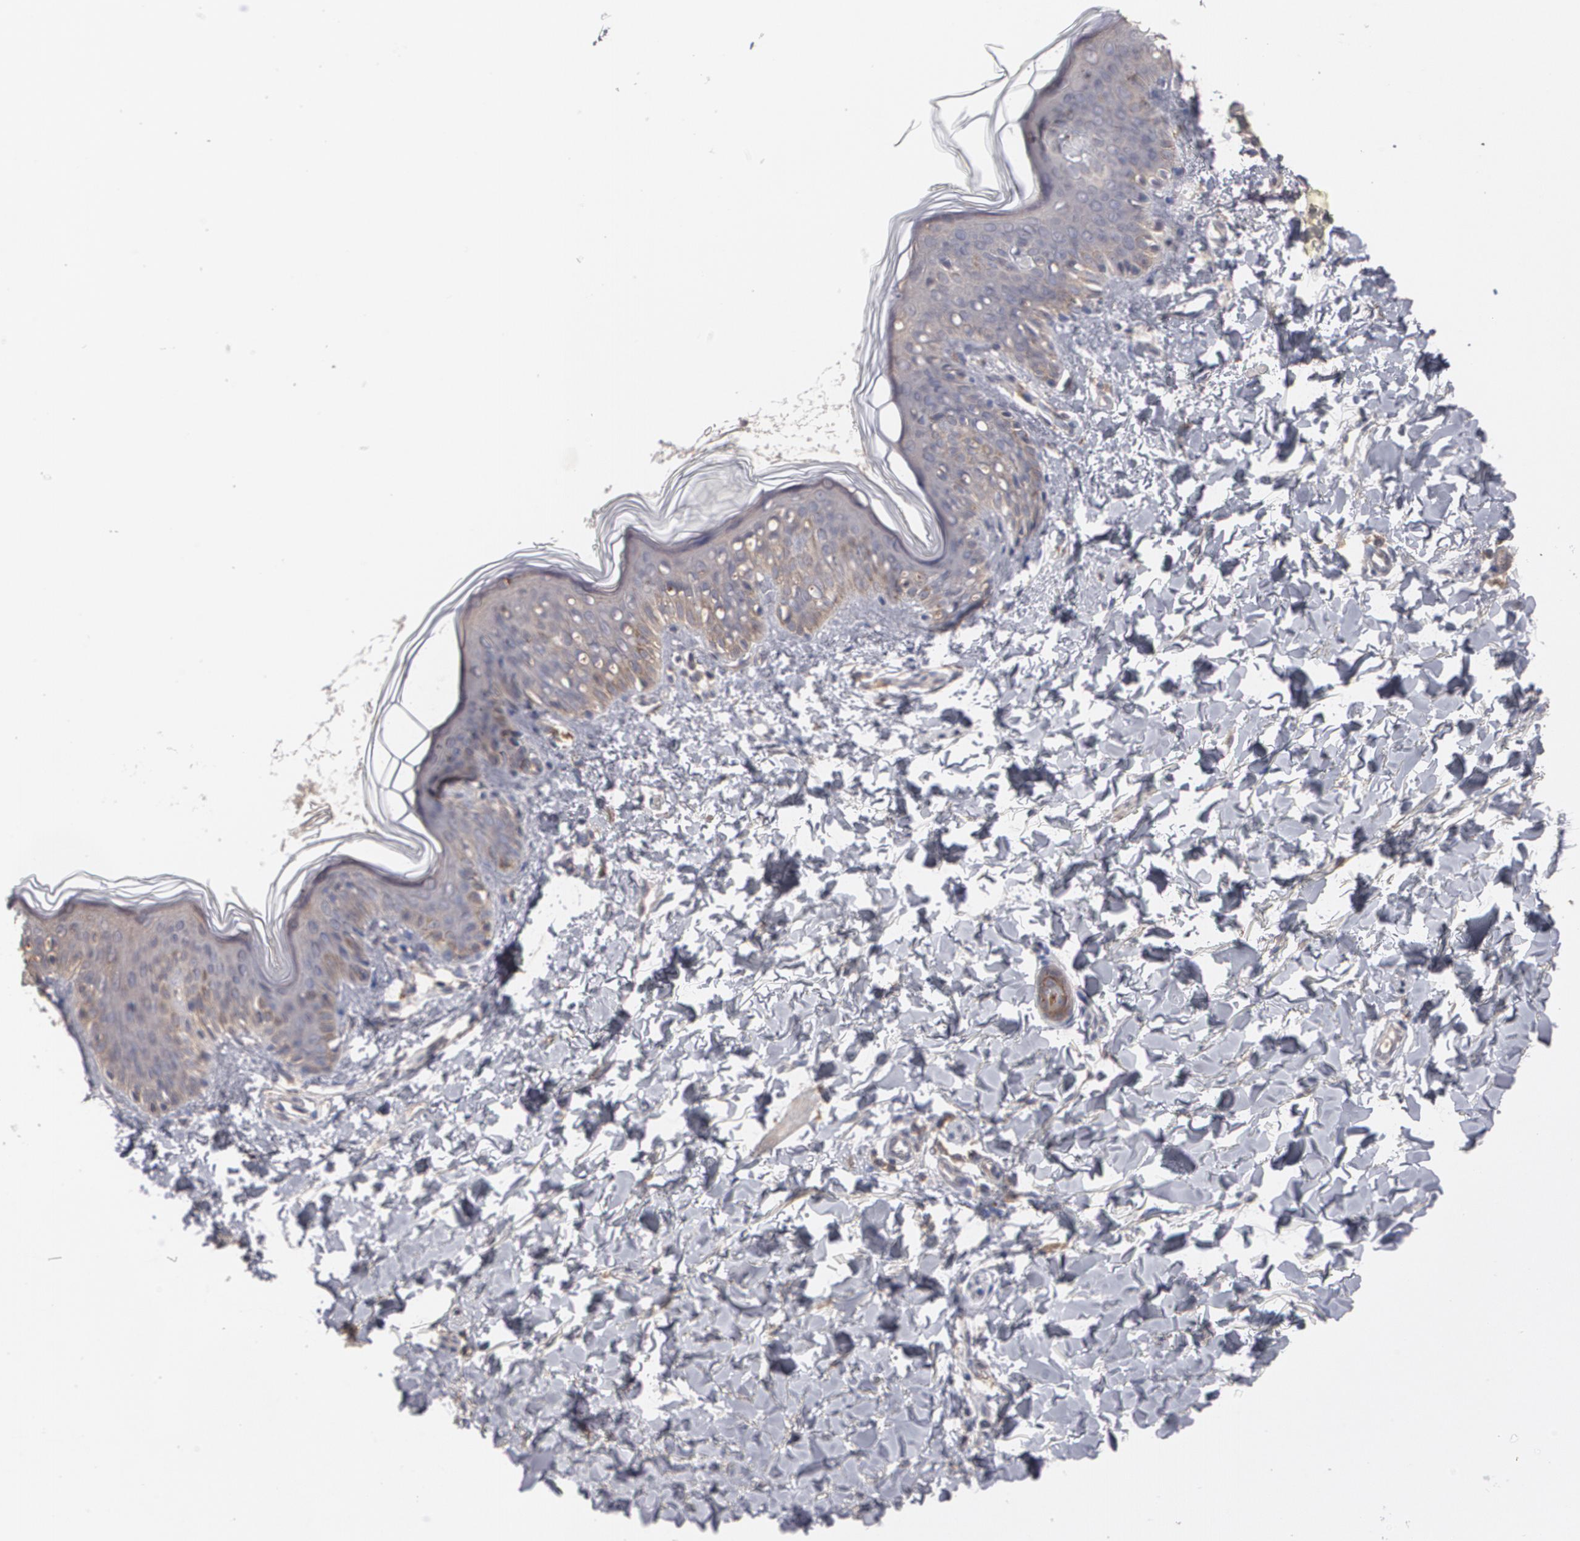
{"staining": {"intensity": "weak", "quantity": ">75%", "location": "cytoplasmic/membranous"}, "tissue": "skin", "cell_type": "Fibroblasts", "image_type": "normal", "snomed": [{"axis": "morphology", "description": "Normal tissue, NOS"}, {"axis": "topography", "description": "Skin"}], "caption": "A brown stain shows weak cytoplasmic/membranous staining of a protein in fibroblasts of unremarkable human skin. (Brightfield microscopy of DAB IHC at high magnification).", "gene": "ARF6", "patient": {"sex": "female", "age": 4}}